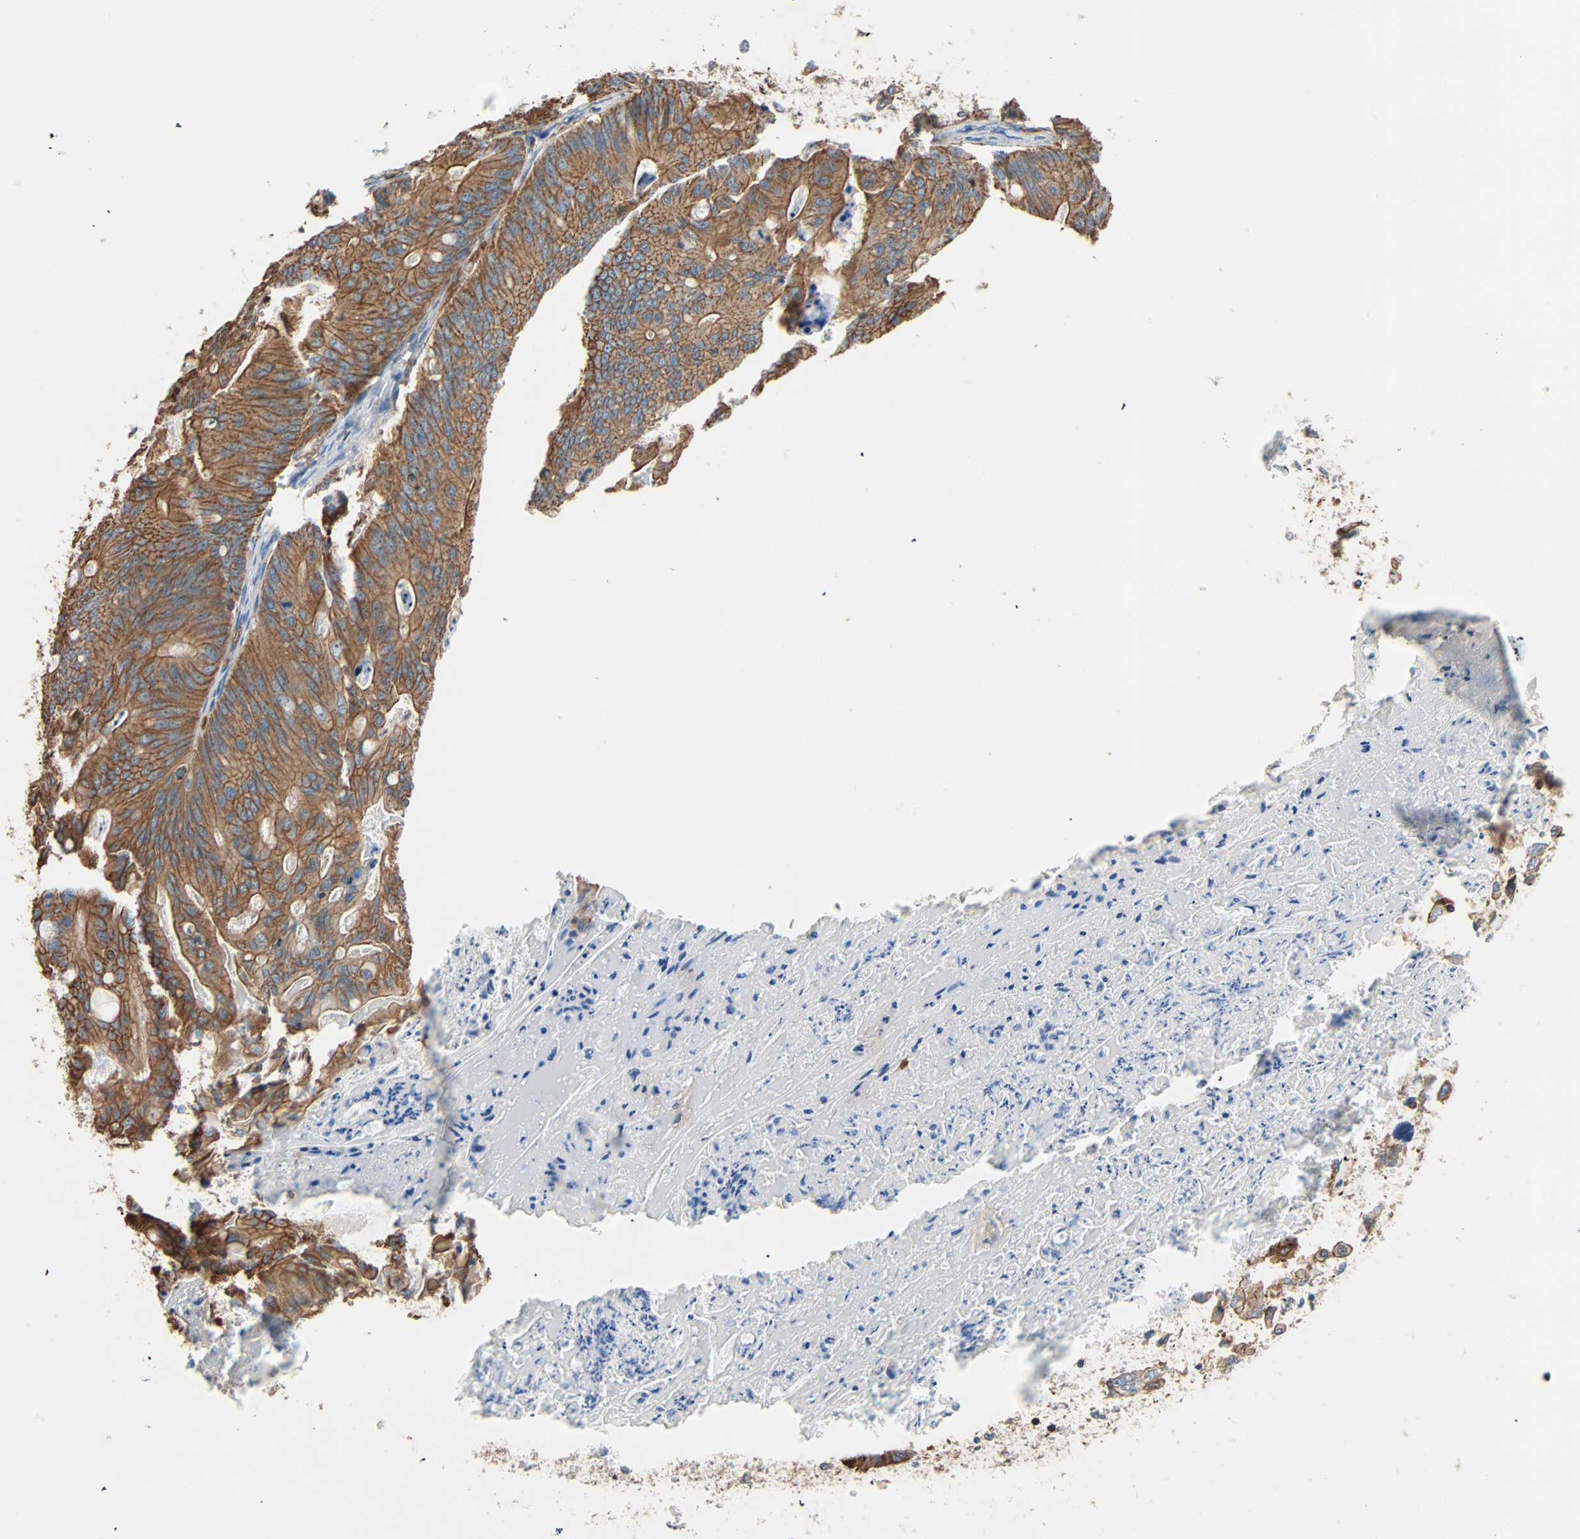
{"staining": {"intensity": "moderate", "quantity": ">75%", "location": "cytoplasmic/membranous"}, "tissue": "ovarian cancer", "cell_type": "Tumor cells", "image_type": "cancer", "snomed": [{"axis": "morphology", "description": "Cystadenocarcinoma, mucinous, NOS"}, {"axis": "topography", "description": "Ovary"}], "caption": "Tumor cells show medium levels of moderate cytoplasmic/membranous staining in approximately >75% of cells in mucinous cystadenocarcinoma (ovarian).", "gene": "GALNT10", "patient": {"sex": "female", "age": 37}}